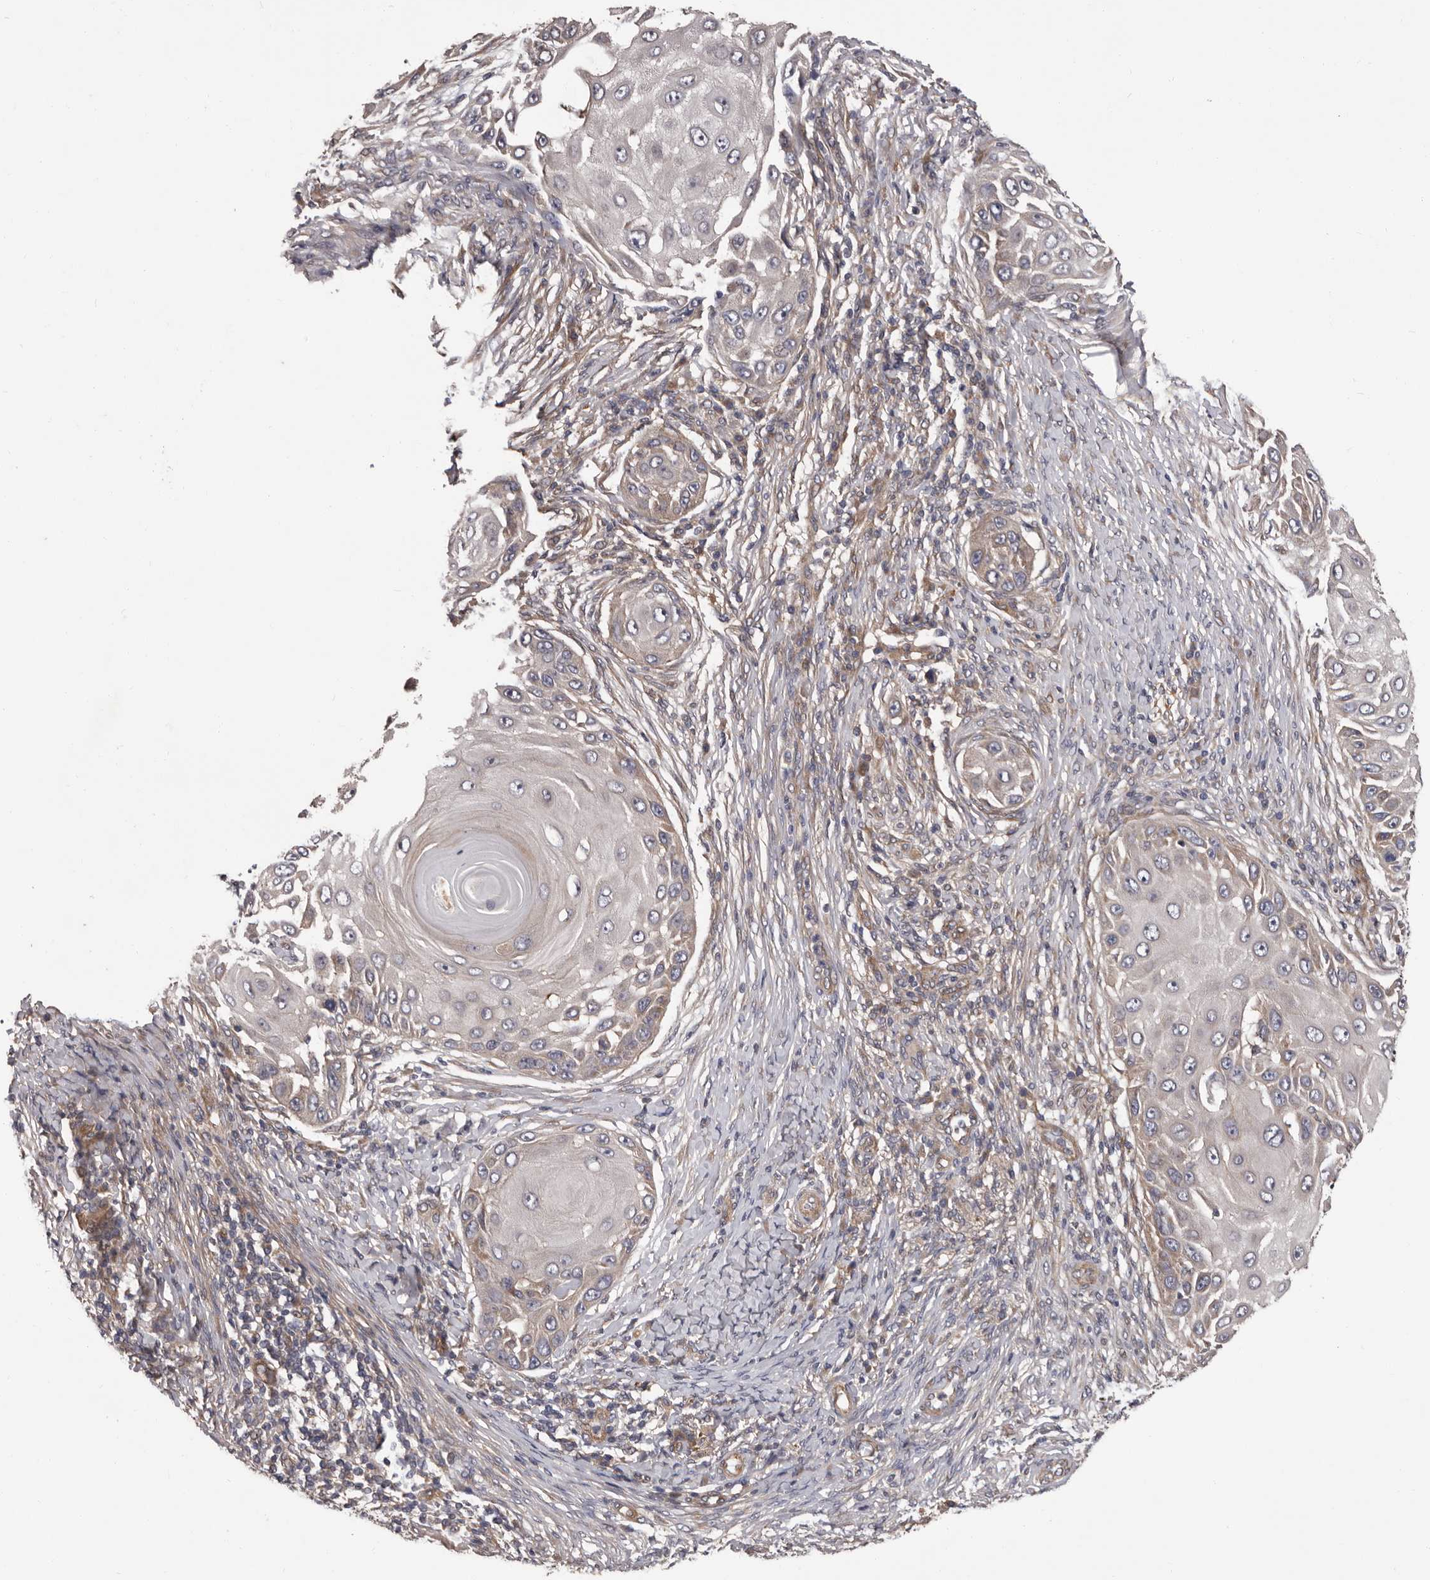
{"staining": {"intensity": "negative", "quantity": "none", "location": "none"}, "tissue": "skin cancer", "cell_type": "Tumor cells", "image_type": "cancer", "snomed": [{"axis": "morphology", "description": "Squamous cell carcinoma, NOS"}, {"axis": "topography", "description": "Skin"}], "caption": "Photomicrograph shows no protein staining in tumor cells of skin cancer tissue.", "gene": "PRKD1", "patient": {"sex": "female", "age": 44}}